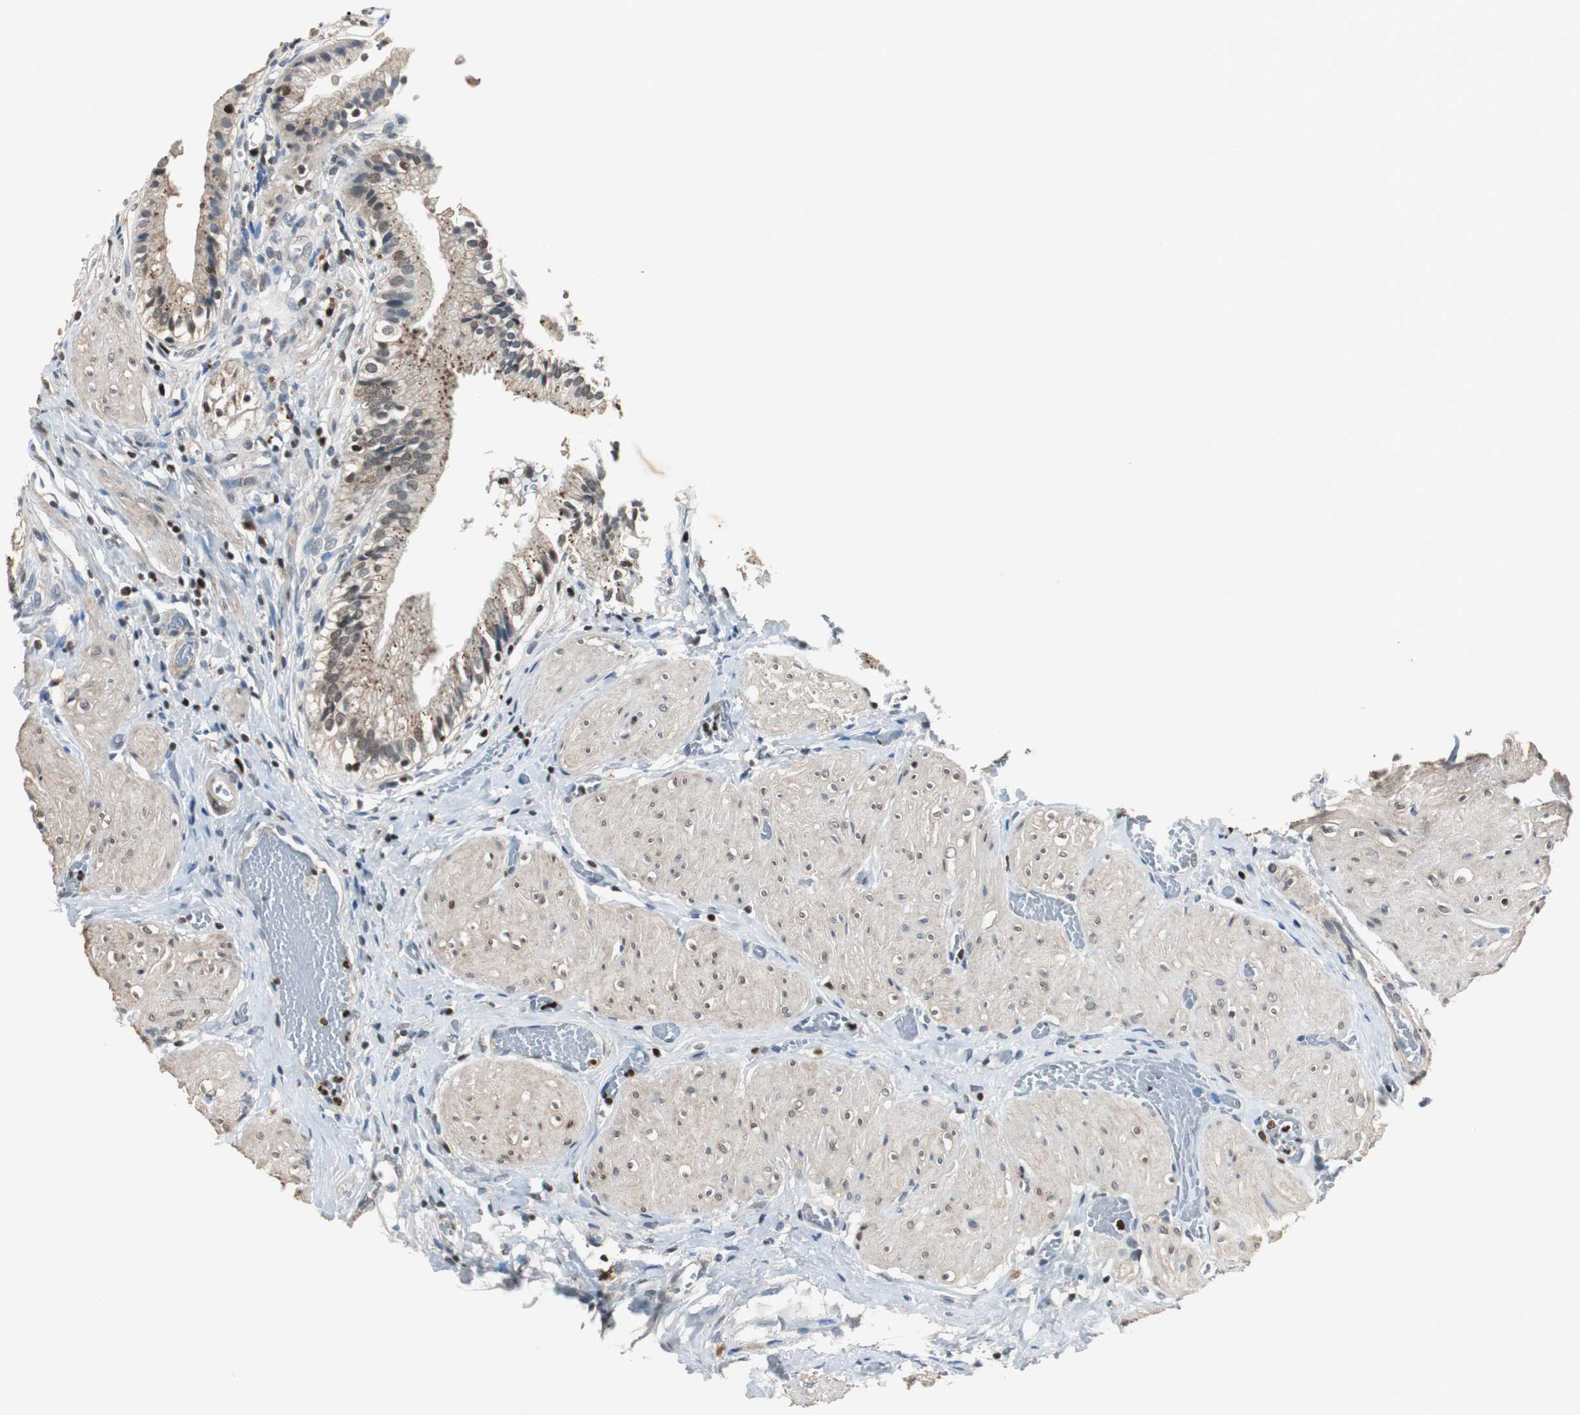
{"staining": {"intensity": "moderate", "quantity": "25%-75%", "location": "nuclear"}, "tissue": "gallbladder", "cell_type": "Glandular cells", "image_type": "normal", "snomed": [{"axis": "morphology", "description": "Normal tissue, NOS"}, {"axis": "topography", "description": "Gallbladder"}], "caption": "Approximately 25%-75% of glandular cells in unremarkable gallbladder display moderate nuclear protein expression as visualized by brown immunohistochemical staining.", "gene": "FEN1", "patient": {"sex": "male", "age": 65}}